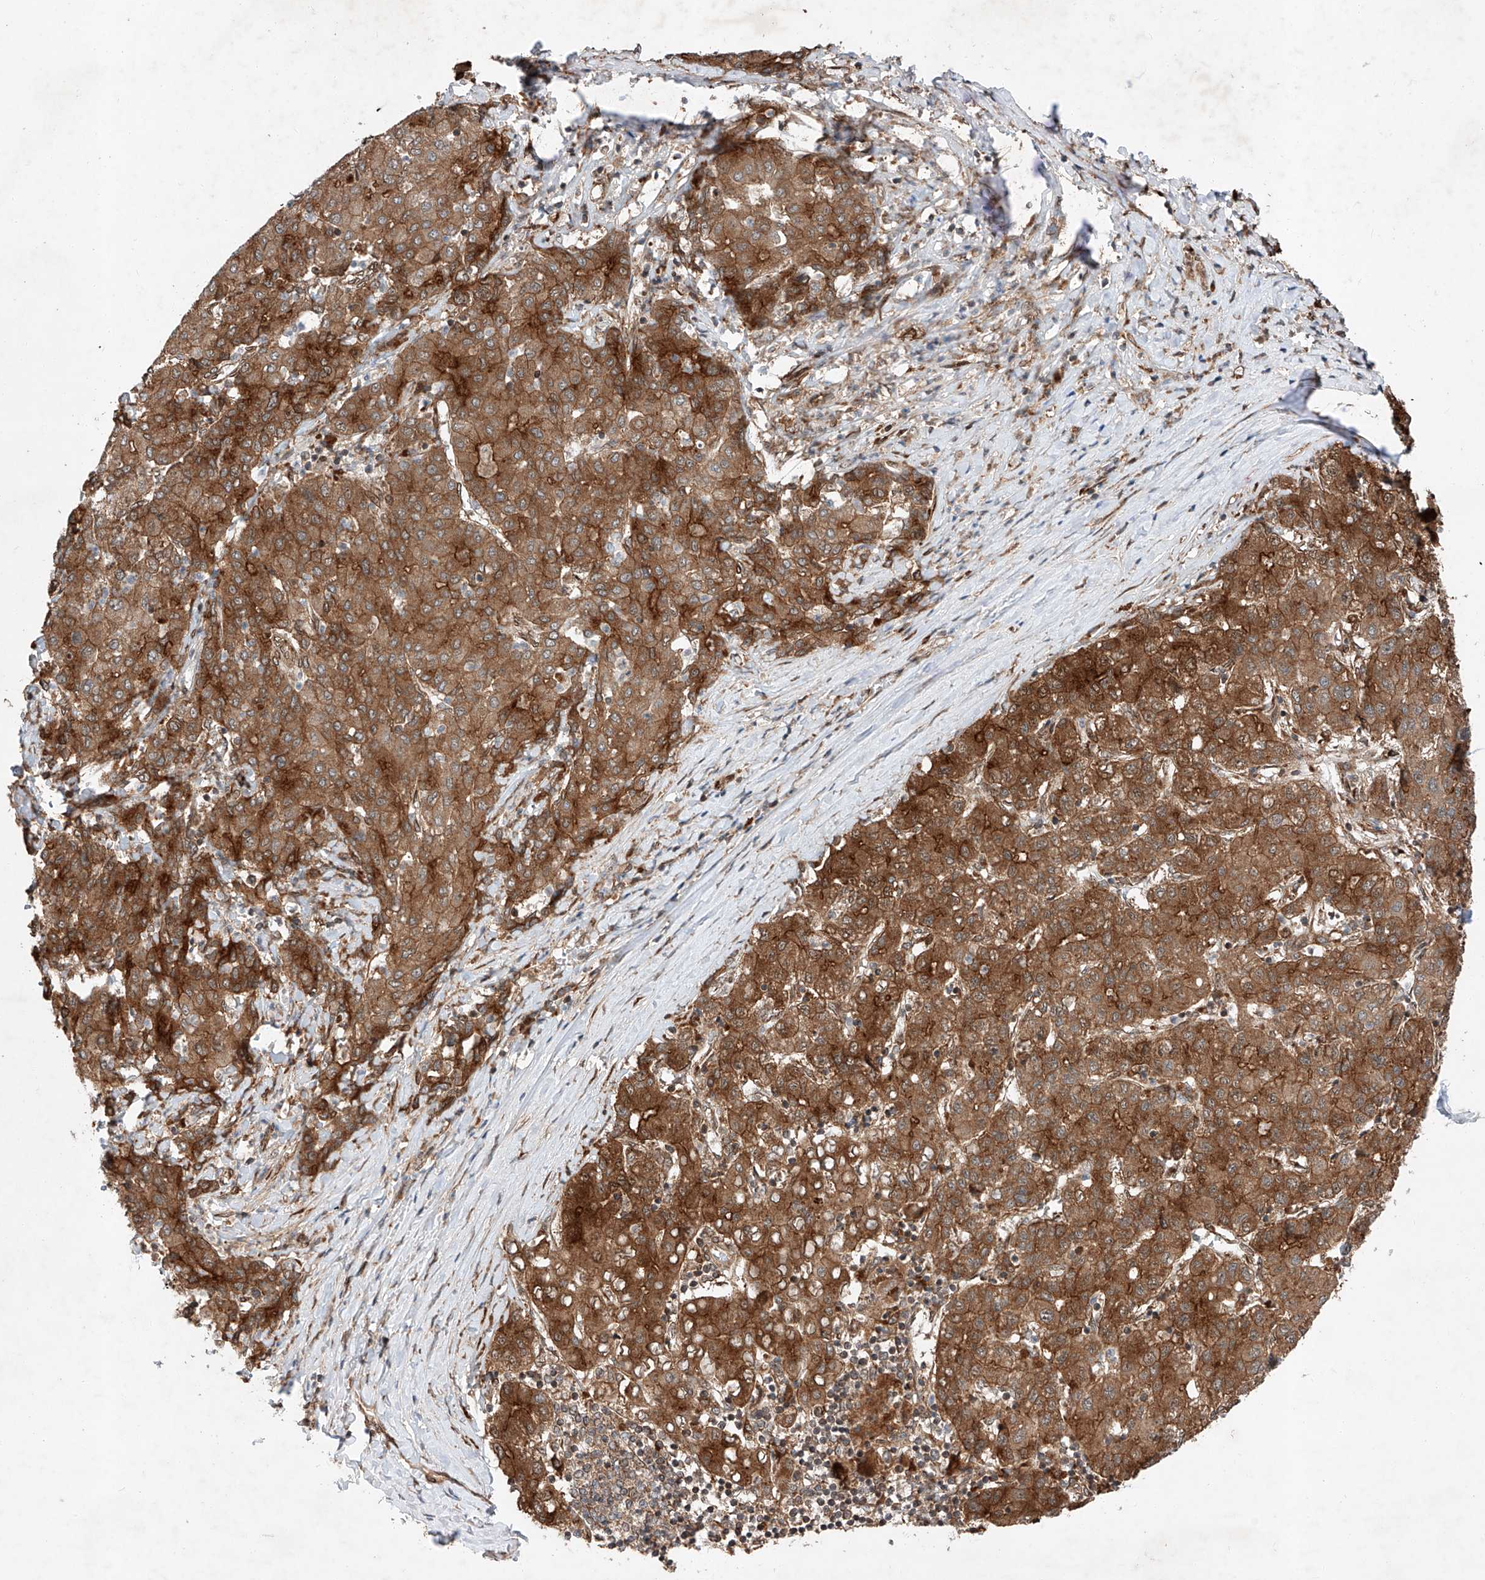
{"staining": {"intensity": "strong", "quantity": ">75%", "location": "cytoplasmic/membranous"}, "tissue": "liver cancer", "cell_type": "Tumor cells", "image_type": "cancer", "snomed": [{"axis": "morphology", "description": "Carcinoma, Hepatocellular, NOS"}, {"axis": "topography", "description": "Liver"}], "caption": "Immunohistochemistry (IHC) image of human liver cancer (hepatocellular carcinoma) stained for a protein (brown), which shows high levels of strong cytoplasmic/membranous expression in approximately >75% of tumor cells.", "gene": "ZFP28", "patient": {"sex": "male", "age": 65}}